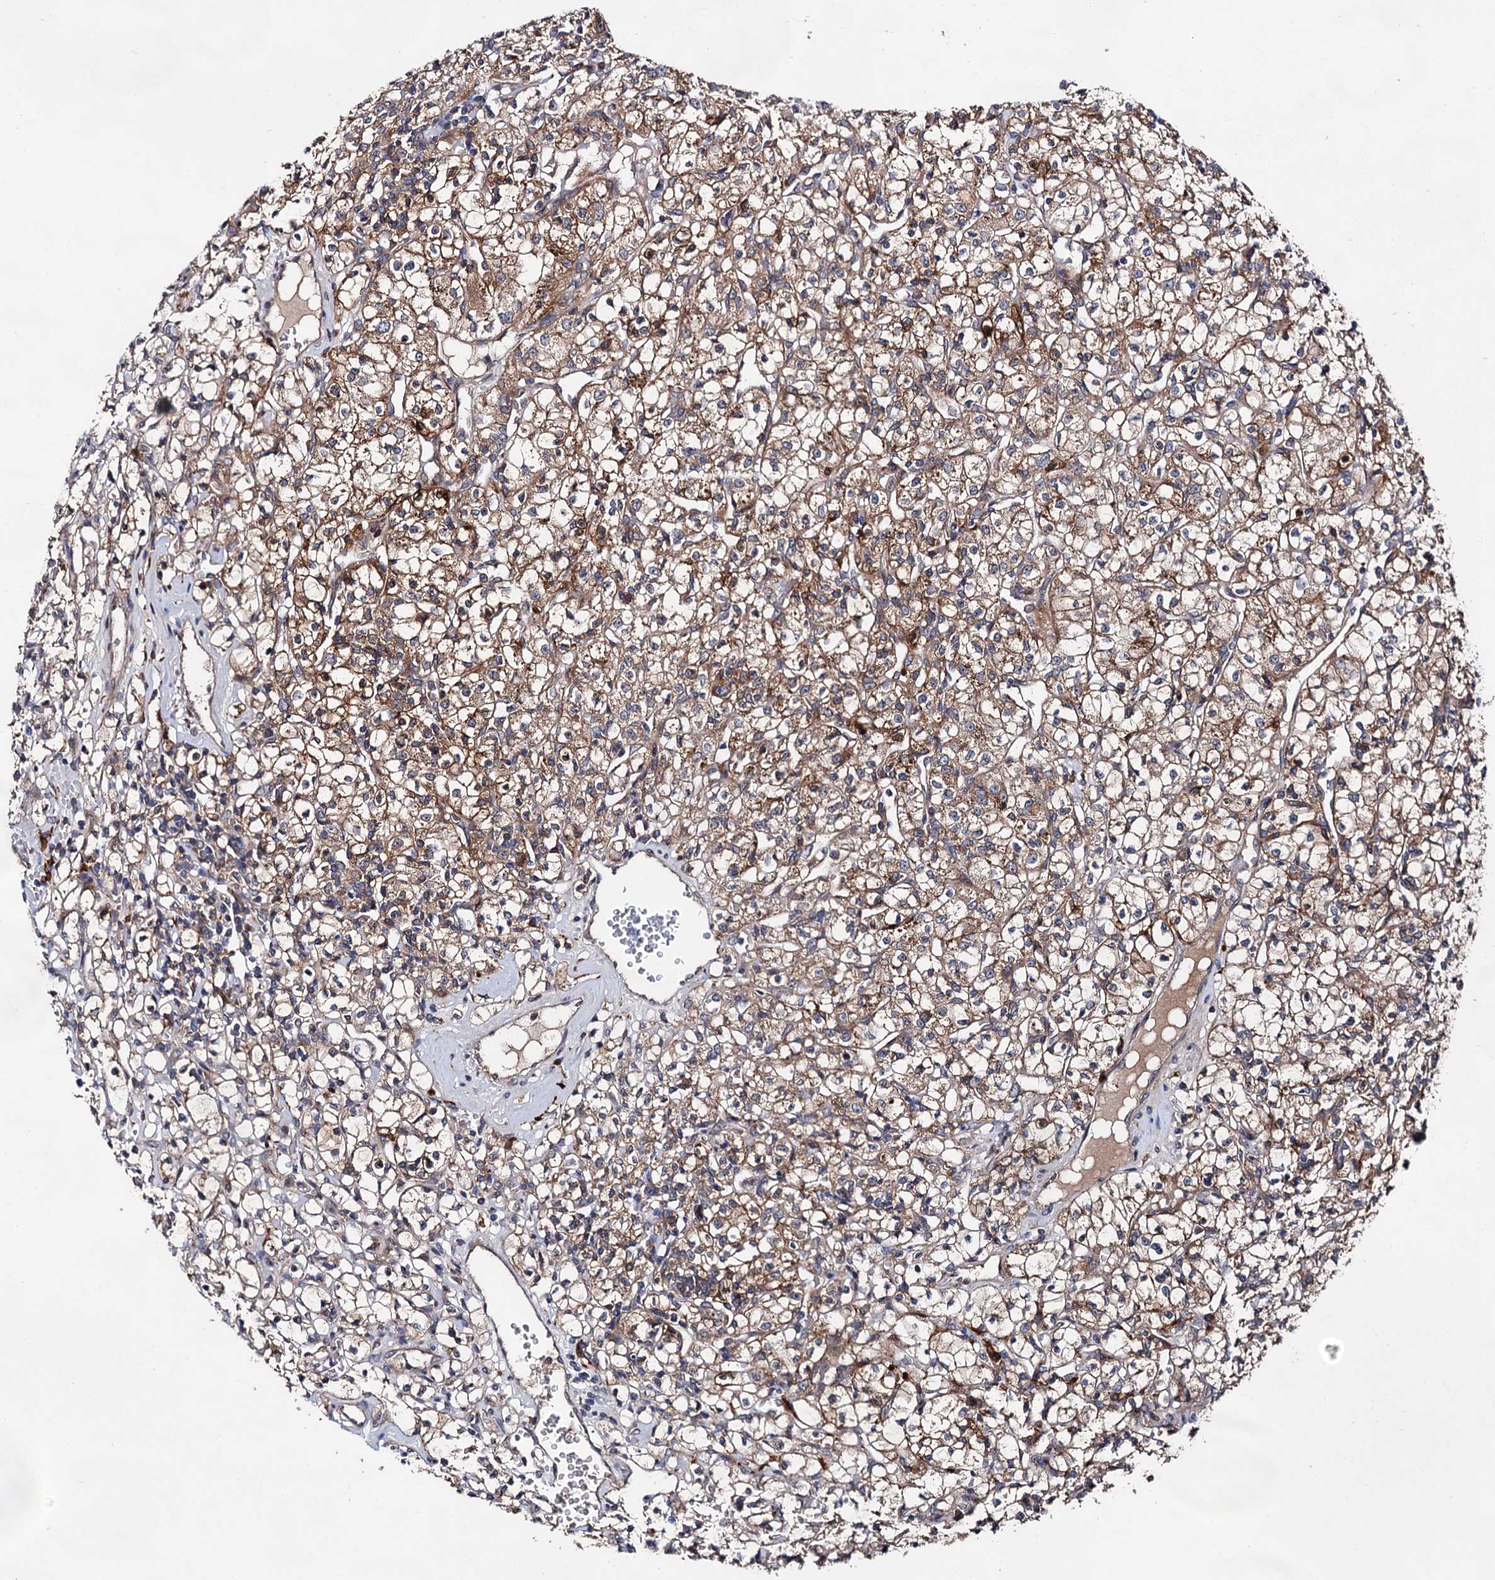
{"staining": {"intensity": "moderate", "quantity": ">75%", "location": "cytoplasmic/membranous"}, "tissue": "renal cancer", "cell_type": "Tumor cells", "image_type": "cancer", "snomed": [{"axis": "morphology", "description": "Adenocarcinoma, NOS"}, {"axis": "topography", "description": "Kidney"}], "caption": "A histopathology image of human renal cancer stained for a protein displays moderate cytoplasmic/membranous brown staining in tumor cells. The staining was performed using DAB (3,3'-diaminobenzidine) to visualize the protein expression in brown, while the nuclei were stained in blue with hematoxylin (Magnification: 20x).", "gene": "NAA25", "patient": {"sex": "female", "age": 59}}